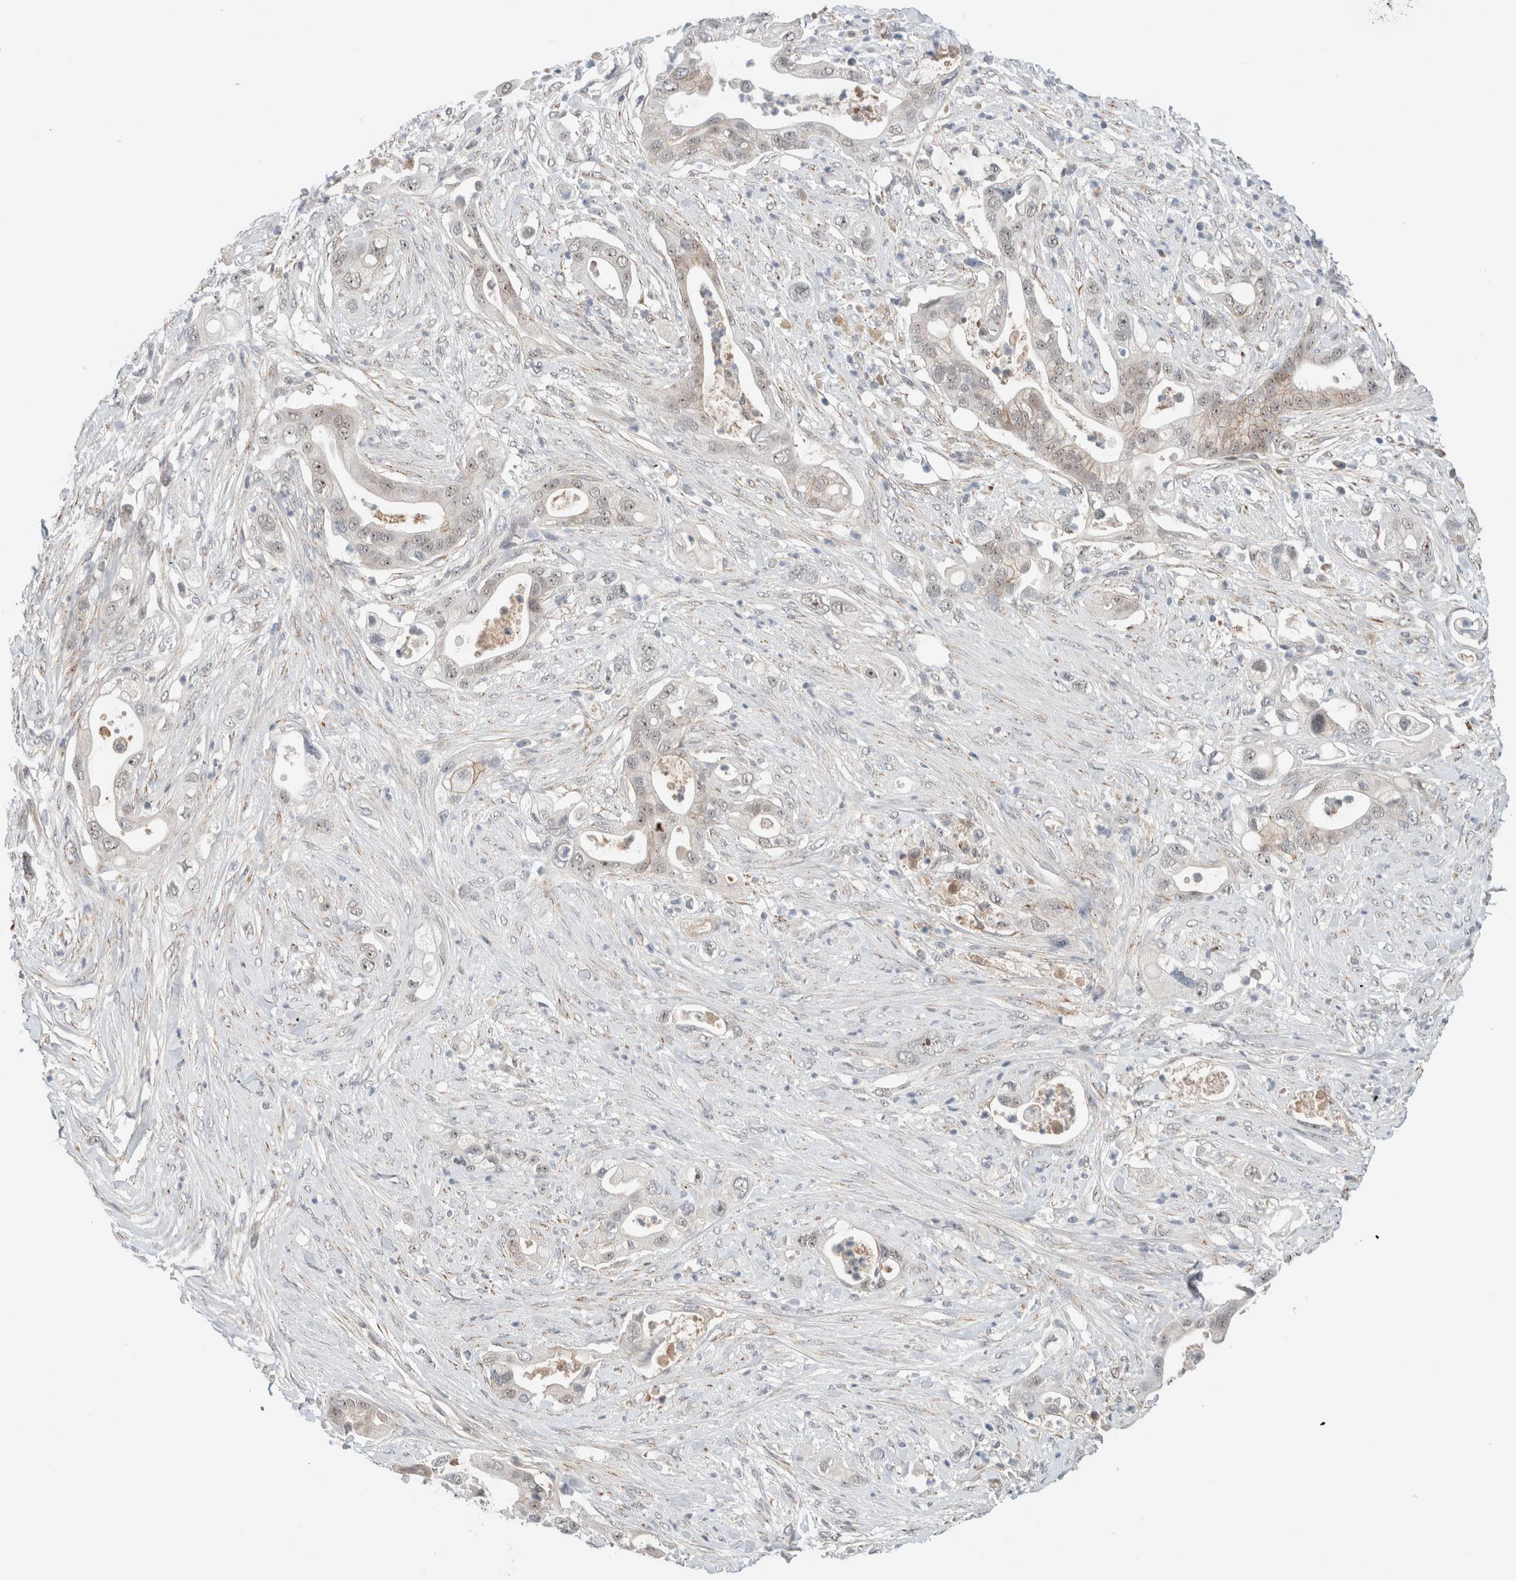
{"staining": {"intensity": "moderate", "quantity": "25%-75%", "location": "cytoplasmic/membranous,nuclear"}, "tissue": "pancreatic cancer", "cell_type": "Tumor cells", "image_type": "cancer", "snomed": [{"axis": "morphology", "description": "Adenocarcinoma, NOS"}, {"axis": "topography", "description": "Pancreas"}], "caption": "A micrograph showing moderate cytoplasmic/membranous and nuclear positivity in about 25%-75% of tumor cells in pancreatic adenocarcinoma, as visualized by brown immunohistochemical staining.", "gene": "HCN3", "patient": {"sex": "male", "age": 53}}